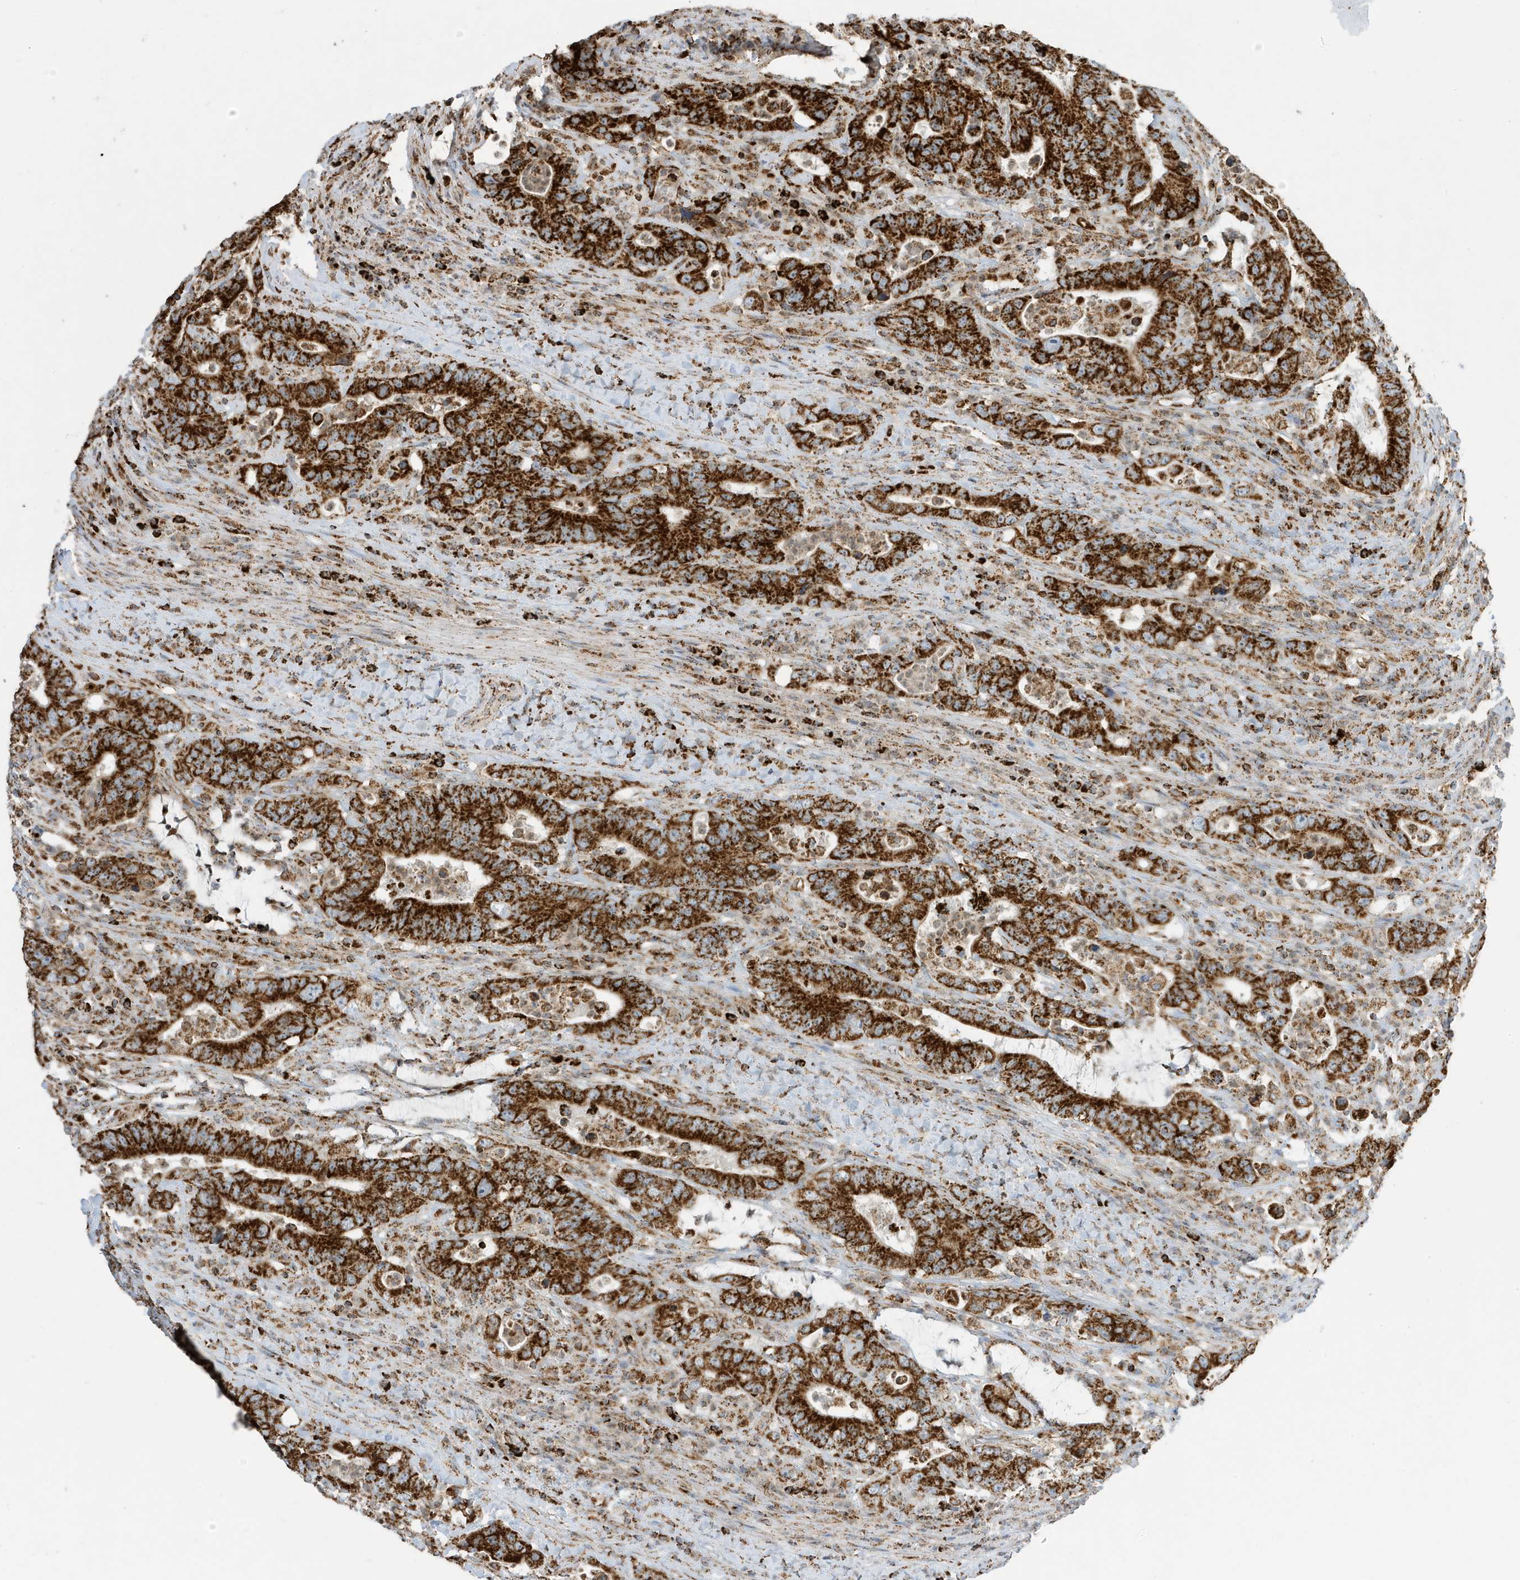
{"staining": {"intensity": "strong", "quantity": ">75%", "location": "cytoplasmic/membranous"}, "tissue": "colorectal cancer", "cell_type": "Tumor cells", "image_type": "cancer", "snomed": [{"axis": "morphology", "description": "Adenocarcinoma, NOS"}, {"axis": "topography", "description": "Colon"}], "caption": "Immunohistochemical staining of human colorectal cancer (adenocarcinoma) exhibits high levels of strong cytoplasmic/membranous staining in approximately >75% of tumor cells.", "gene": "ATP5ME", "patient": {"sex": "female", "age": 75}}